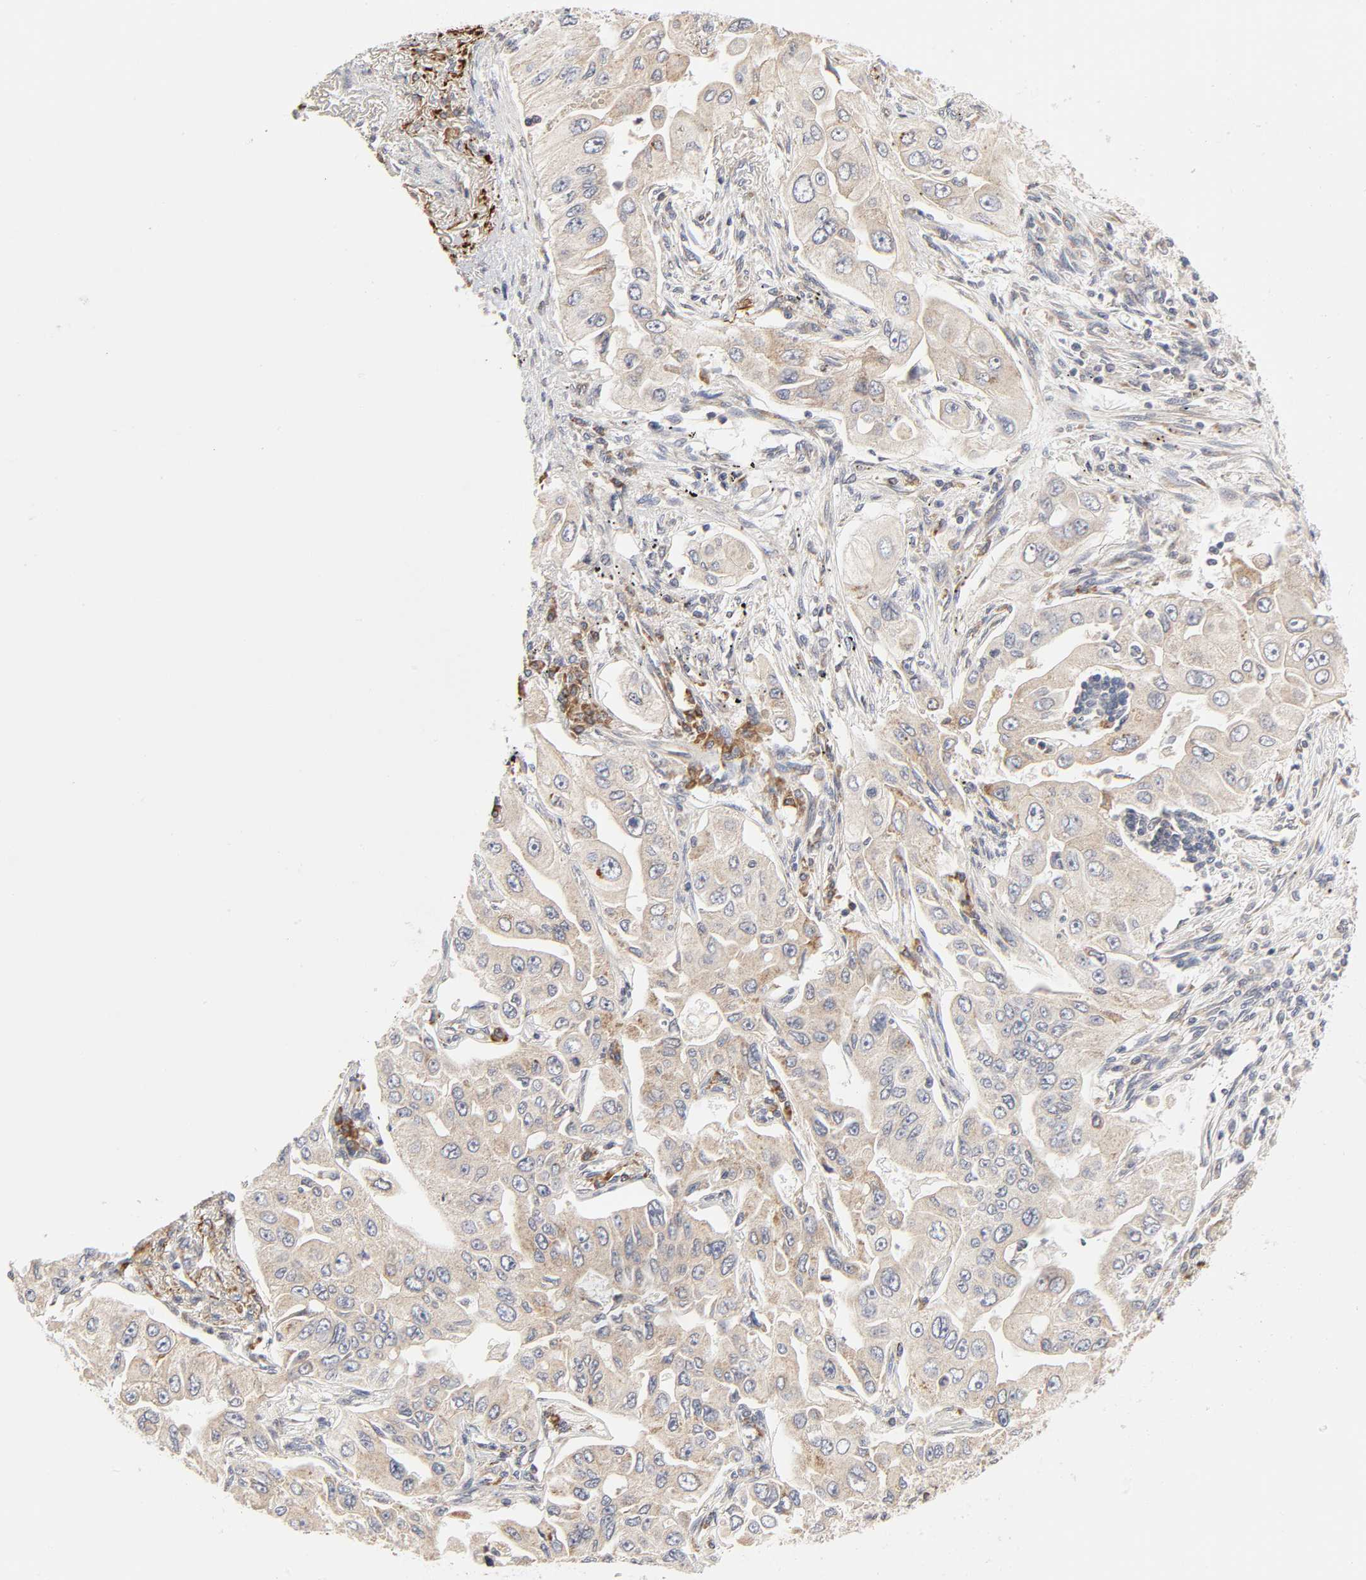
{"staining": {"intensity": "weak", "quantity": ">75%", "location": "cytoplasmic/membranous"}, "tissue": "lung cancer", "cell_type": "Tumor cells", "image_type": "cancer", "snomed": [{"axis": "morphology", "description": "Adenocarcinoma, NOS"}, {"axis": "topography", "description": "Lung"}], "caption": "Lung cancer stained for a protein reveals weak cytoplasmic/membranous positivity in tumor cells.", "gene": "IL4R", "patient": {"sex": "male", "age": 84}}